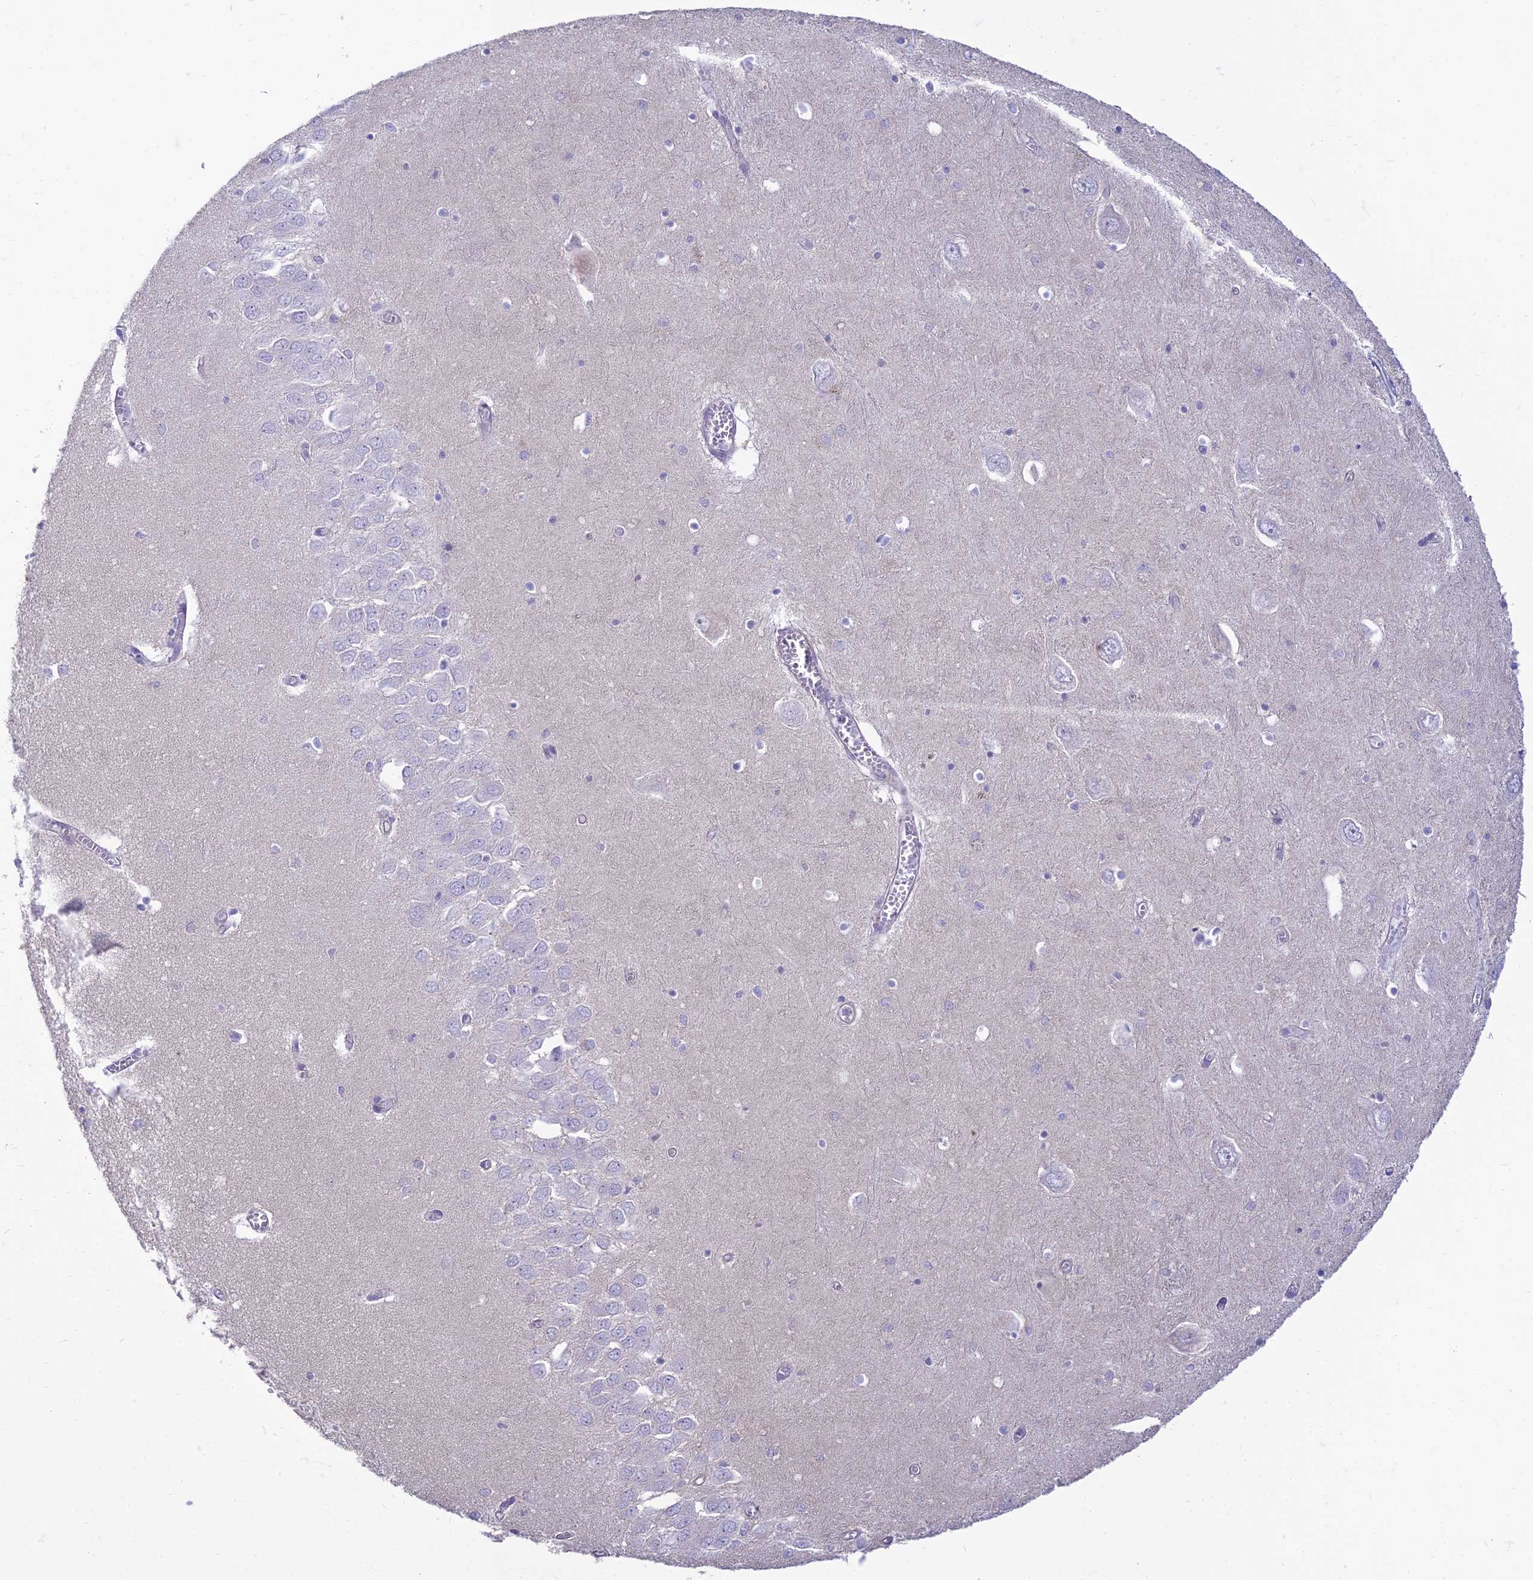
{"staining": {"intensity": "negative", "quantity": "none", "location": "none"}, "tissue": "hippocampus", "cell_type": "Glial cells", "image_type": "normal", "snomed": [{"axis": "morphology", "description": "Normal tissue, NOS"}, {"axis": "topography", "description": "Hippocampus"}], "caption": "DAB (3,3'-diaminobenzidine) immunohistochemical staining of benign hippocampus displays no significant positivity in glial cells.", "gene": "SMIM24", "patient": {"sex": "male", "age": 70}}